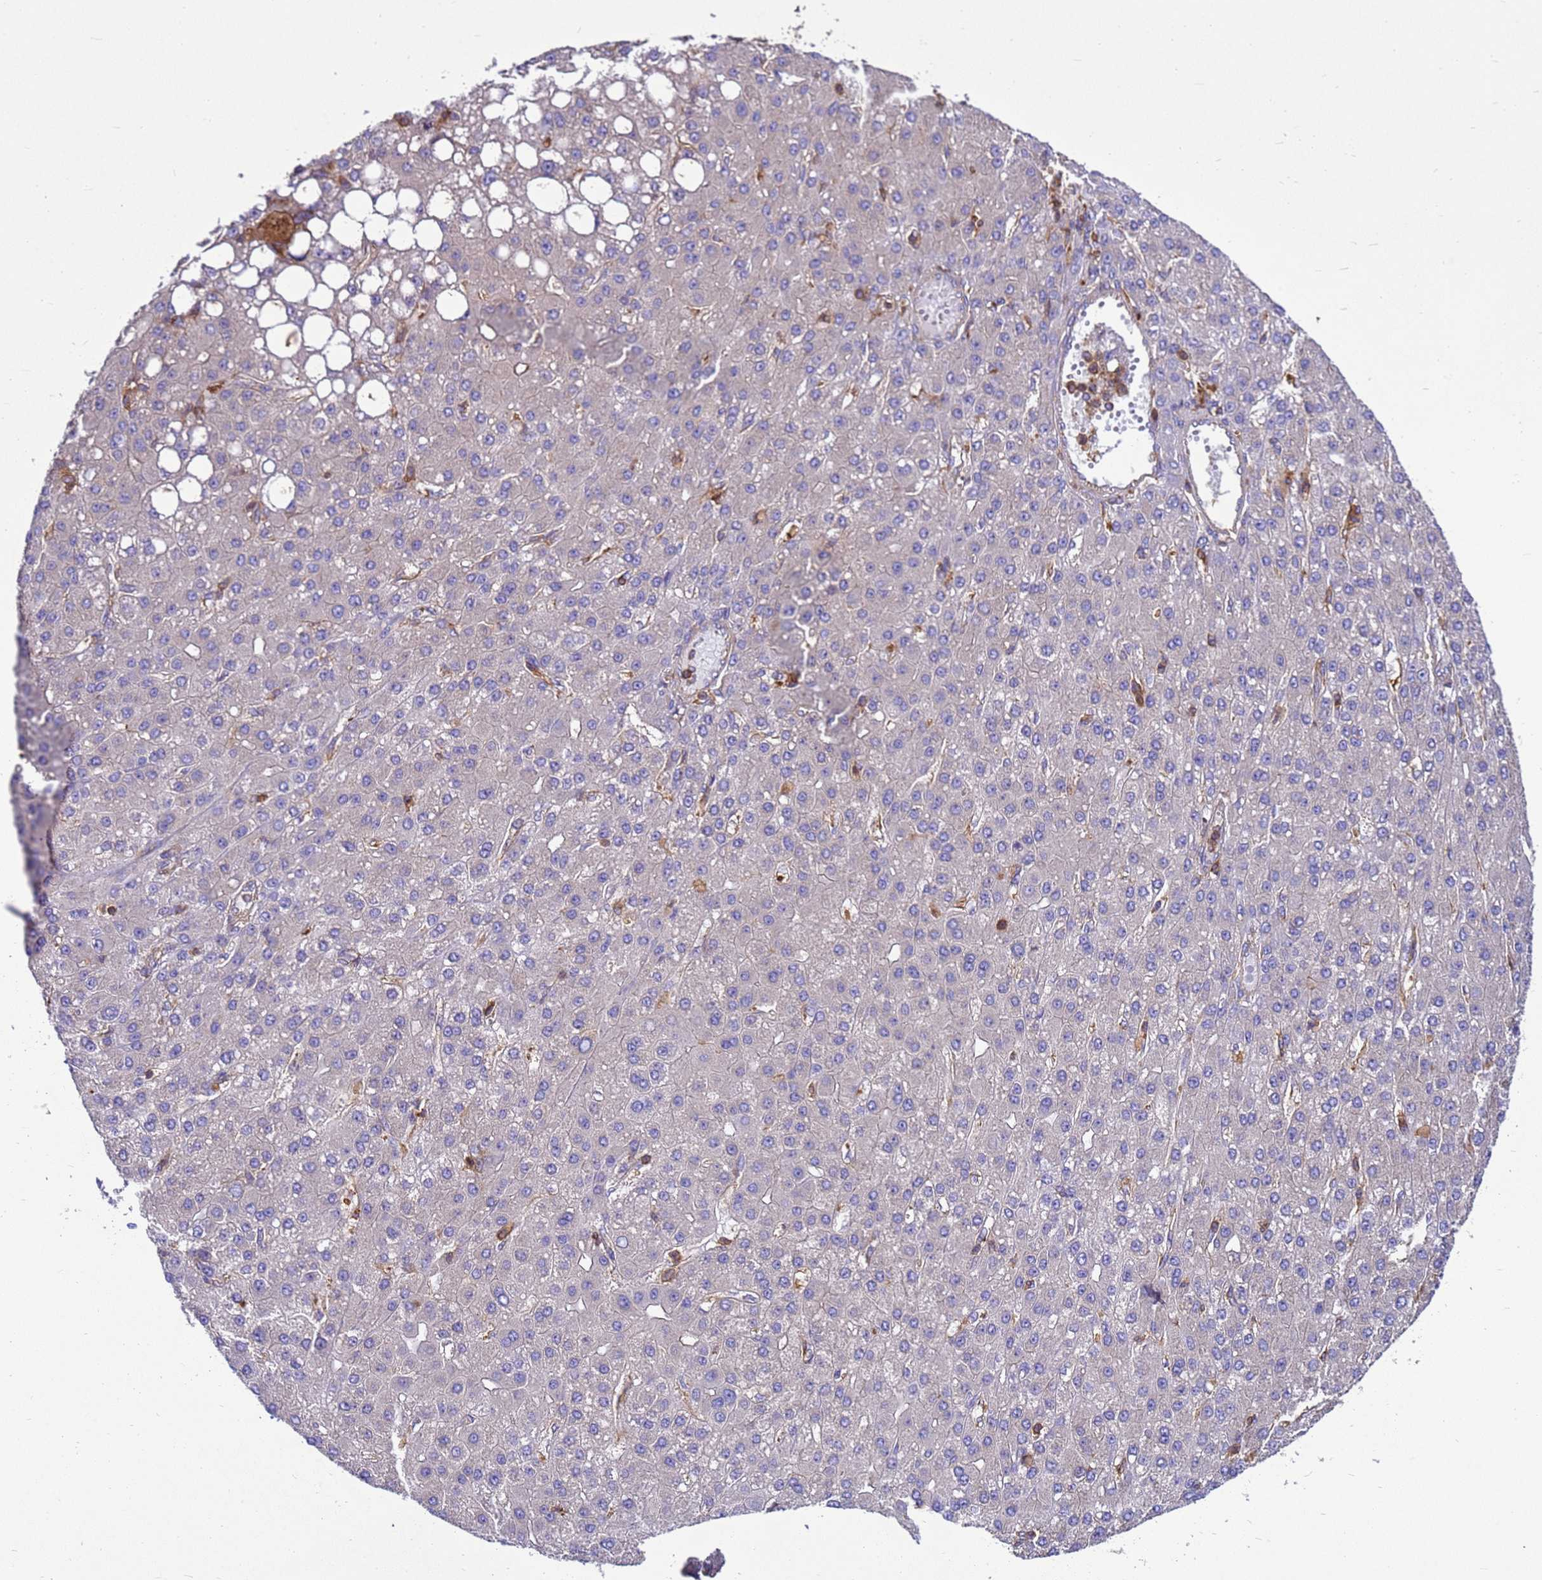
{"staining": {"intensity": "negative", "quantity": "none", "location": "none"}, "tissue": "liver cancer", "cell_type": "Tumor cells", "image_type": "cancer", "snomed": [{"axis": "morphology", "description": "Carcinoma, Hepatocellular, NOS"}, {"axis": "topography", "description": "Liver"}], "caption": "Hepatocellular carcinoma (liver) was stained to show a protein in brown. There is no significant expression in tumor cells.", "gene": "ZNF235", "patient": {"sex": "male", "age": 67}}